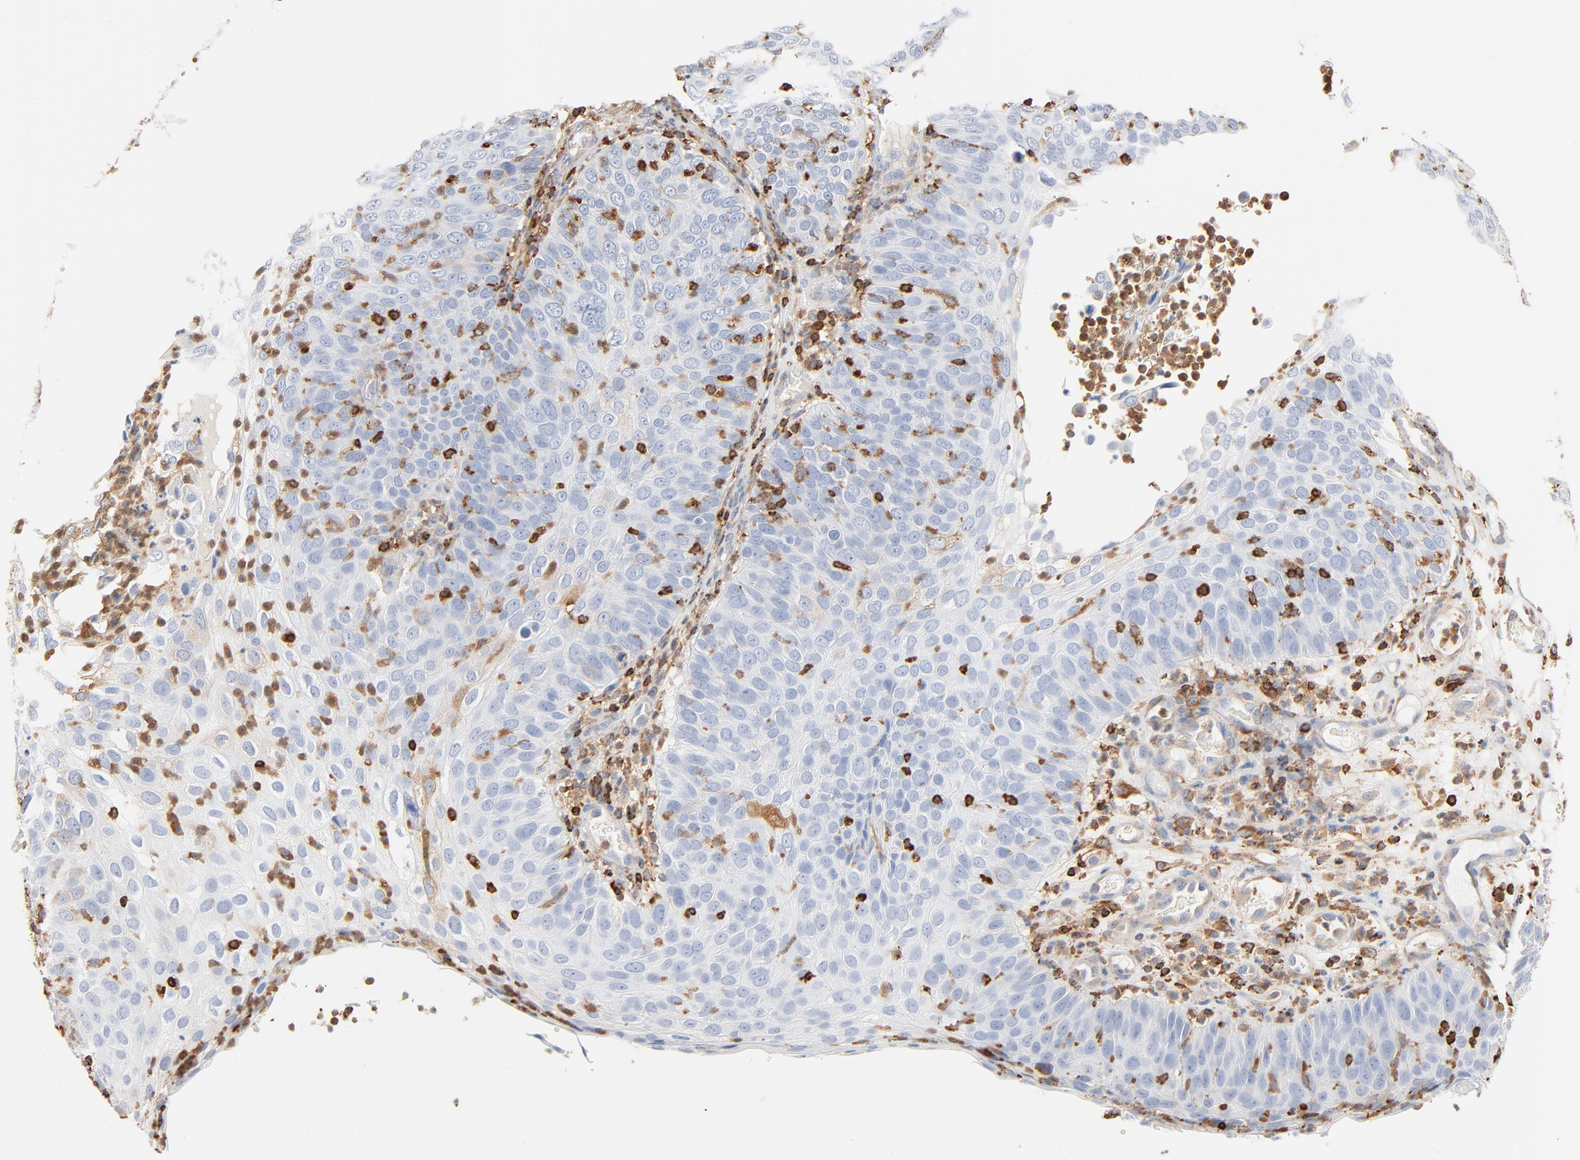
{"staining": {"intensity": "negative", "quantity": "none", "location": "none"}, "tissue": "skin cancer", "cell_type": "Tumor cells", "image_type": "cancer", "snomed": [{"axis": "morphology", "description": "Squamous cell carcinoma, NOS"}, {"axis": "topography", "description": "Skin"}], "caption": "Human skin squamous cell carcinoma stained for a protein using immunohistochemistry displays no expression in tumor cells.", "gene": "SH3KBP1", "patient": {"sex": "male", "age": 87}}